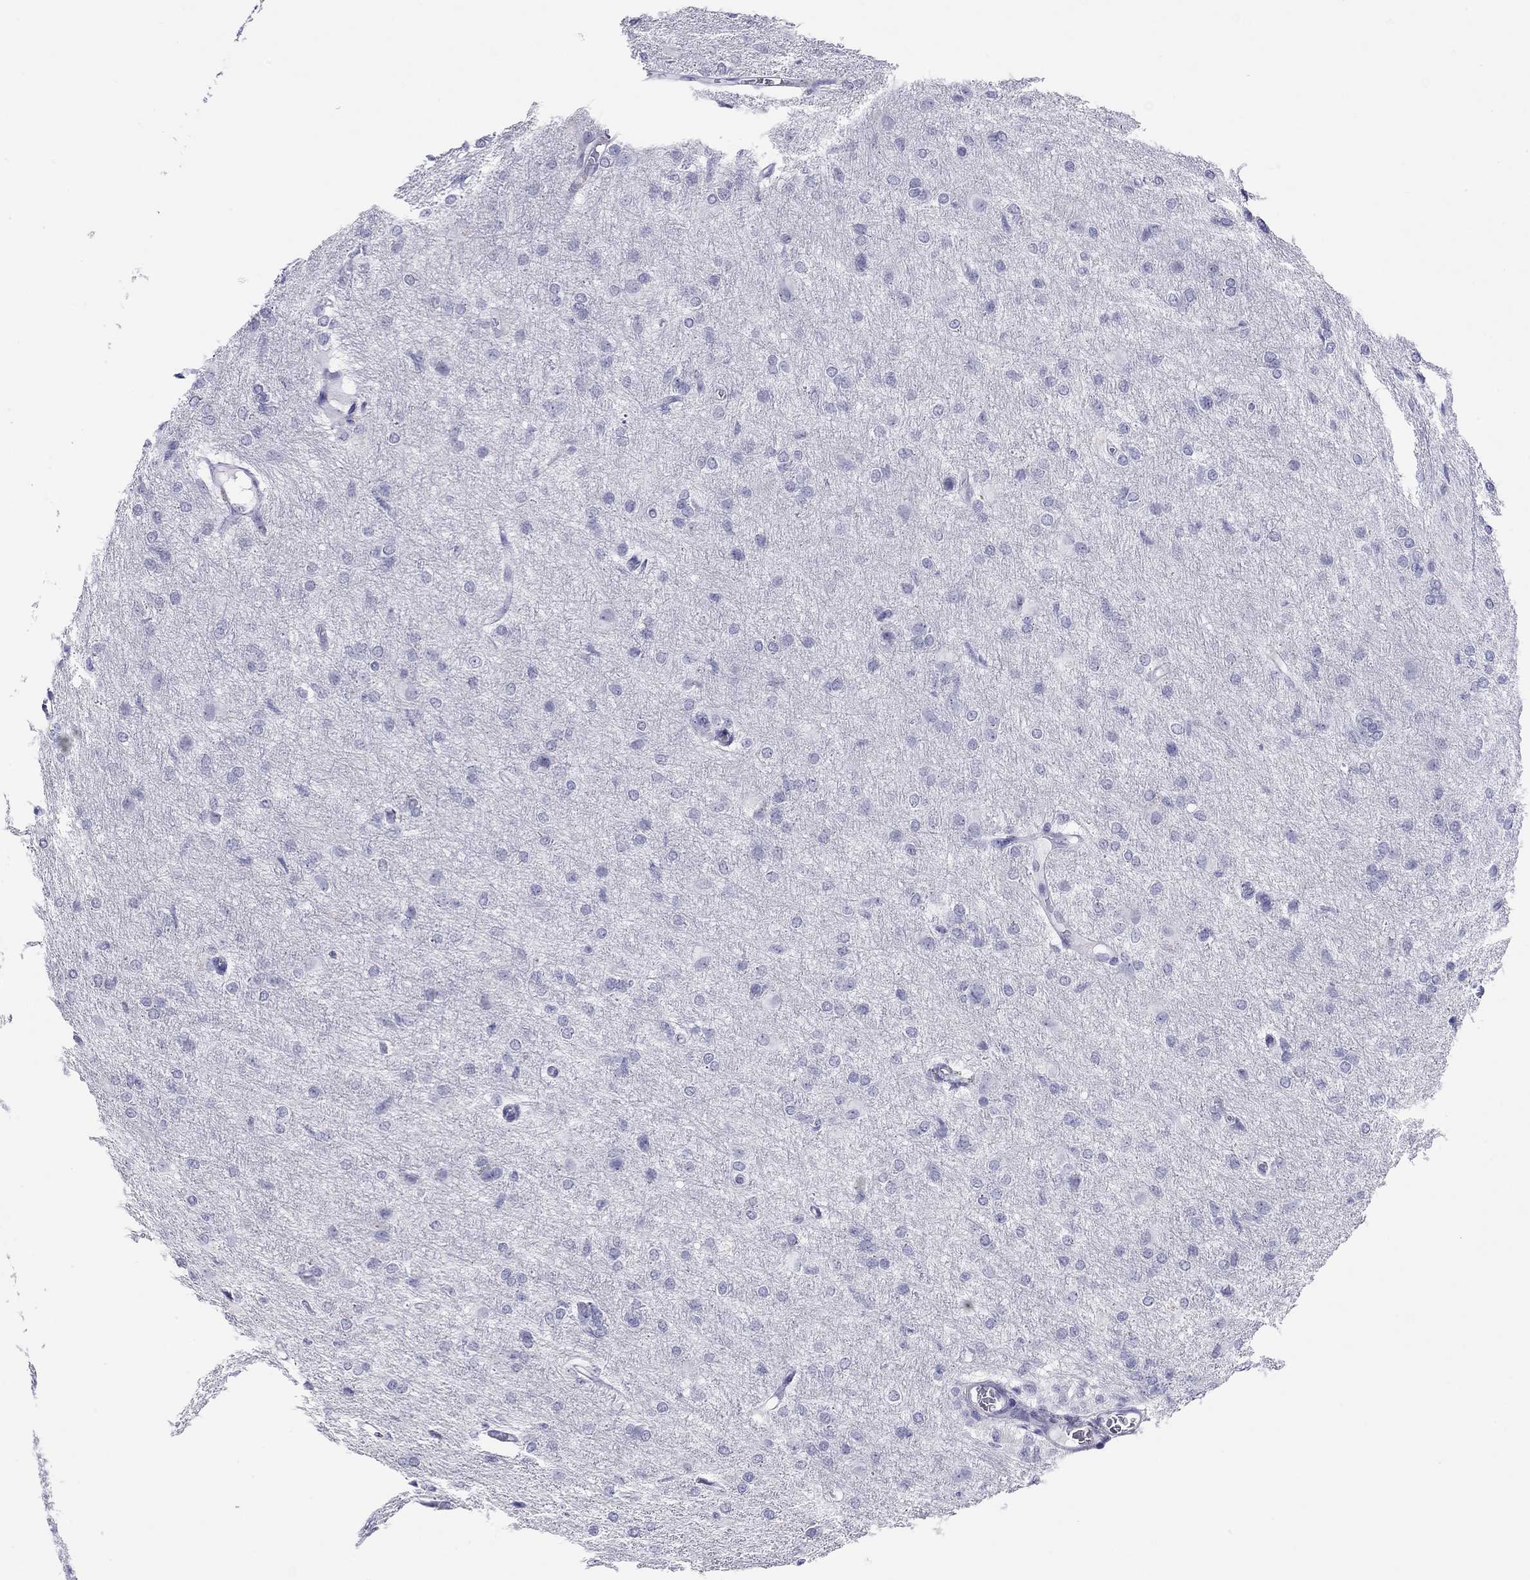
{"staining": {"intensity": "negative", "quantity": "none", "location": "none"}, "tissue": "glioma", "cell_type": "Tumor cells", "image_type": "cancer", "snomed": [{"axis": "morphology", "description": "Glioma, malignant, High grade"}, {"axis": "topography", "description": "Brain"}], "caption": "Immunohistochemical staining of glioma demonstrates no significant positivity in tumor cells.", "gene": "MYMX", "patient": {"sex": "male", "age": 68}}